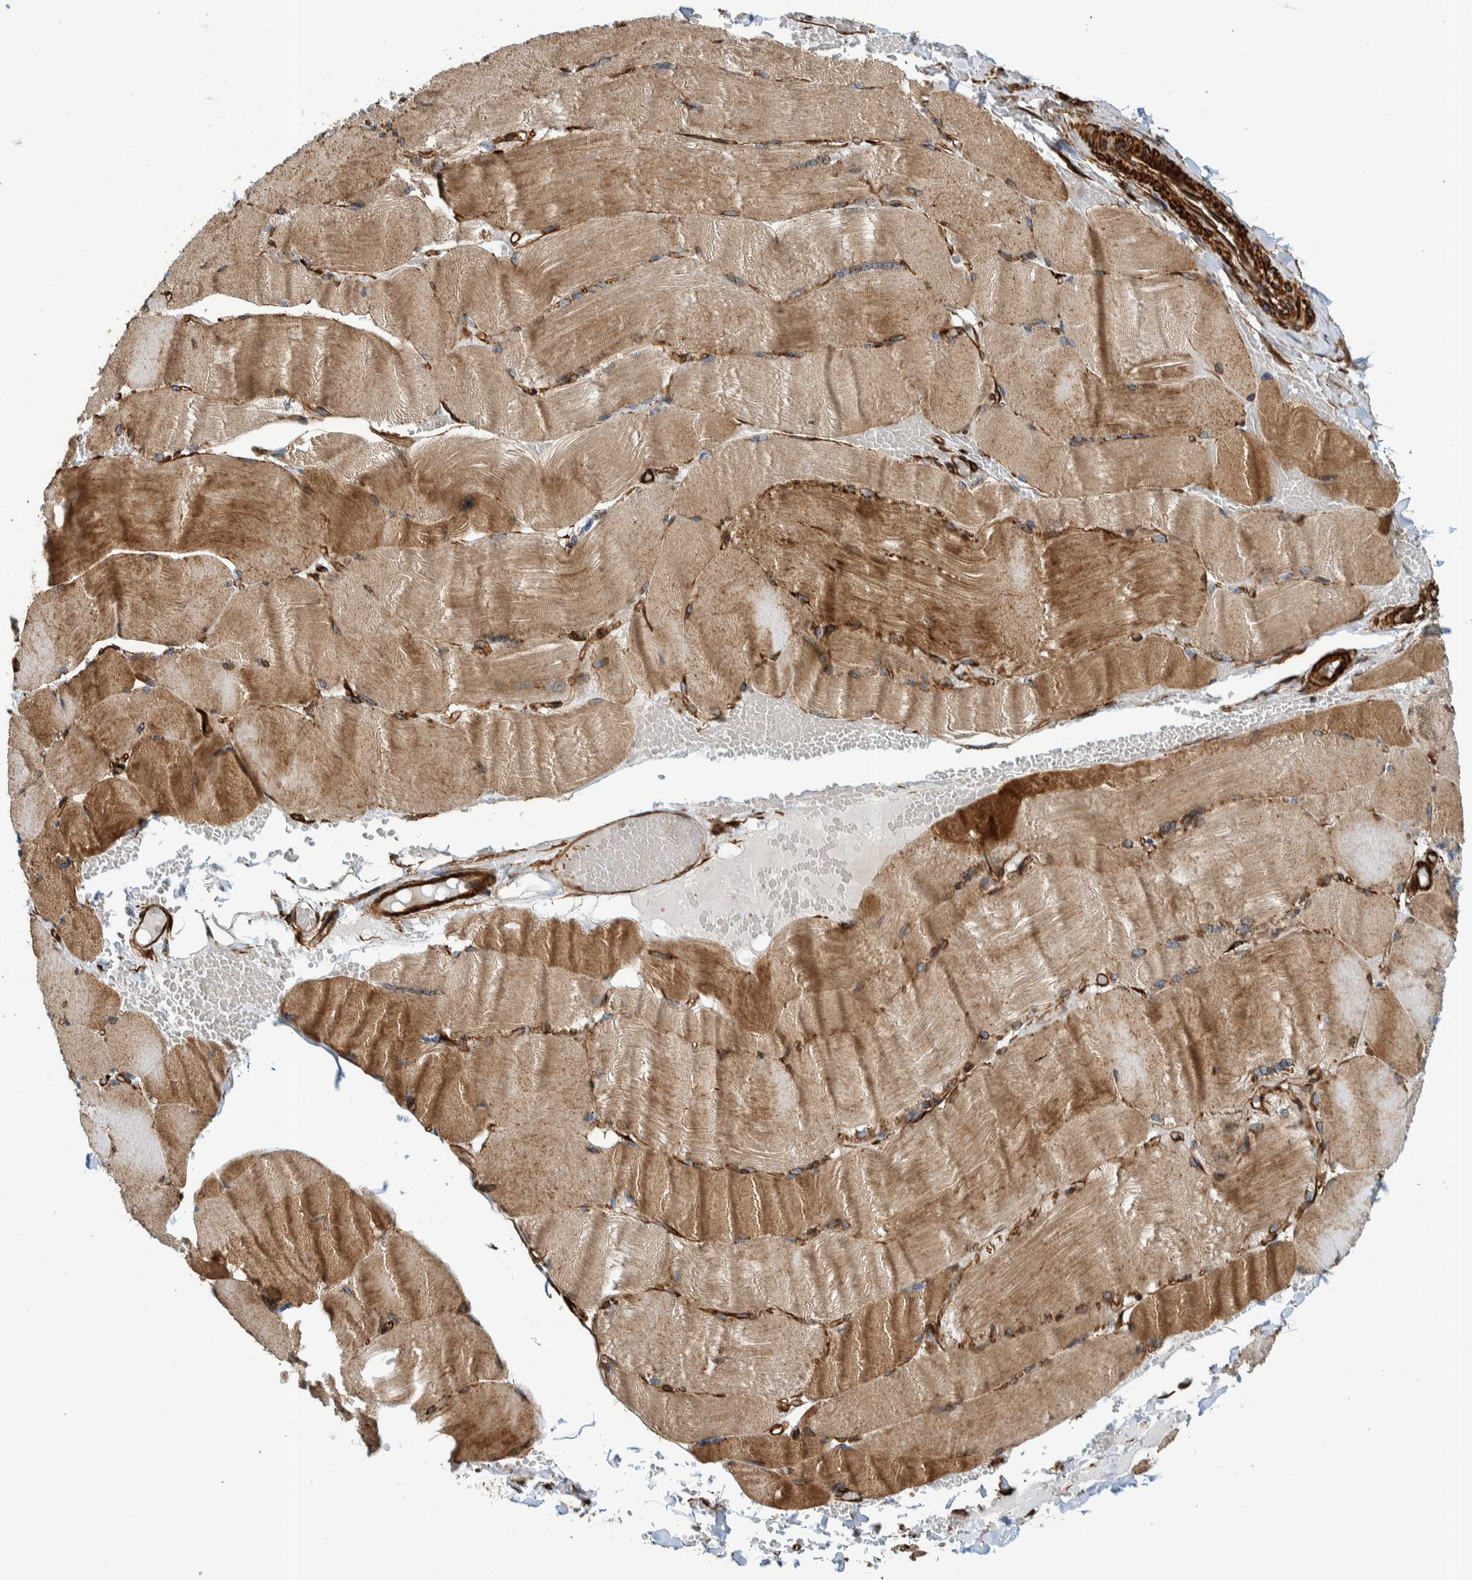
{"staining": {"intensity": "moderate", "quantity": ">75%", "location": "cytoplasmic/membranous"}, "tissue": "skeletal muscle", "cell_type": "Myocytes", "image_type": "normal", "snomed": [{"axis": "morphology", "description": "Normal tissue, NOS"}, {"axis": "topography", "description": "Skin"}, {"axis": "topography", "description": "Skeletal muscle"}], "caption": "Skeletal muscle stained with a protein marker displays moderate staining in myocytes.", "gene": "CCDC57", "patient": {"sex": "male", "age": 83}}